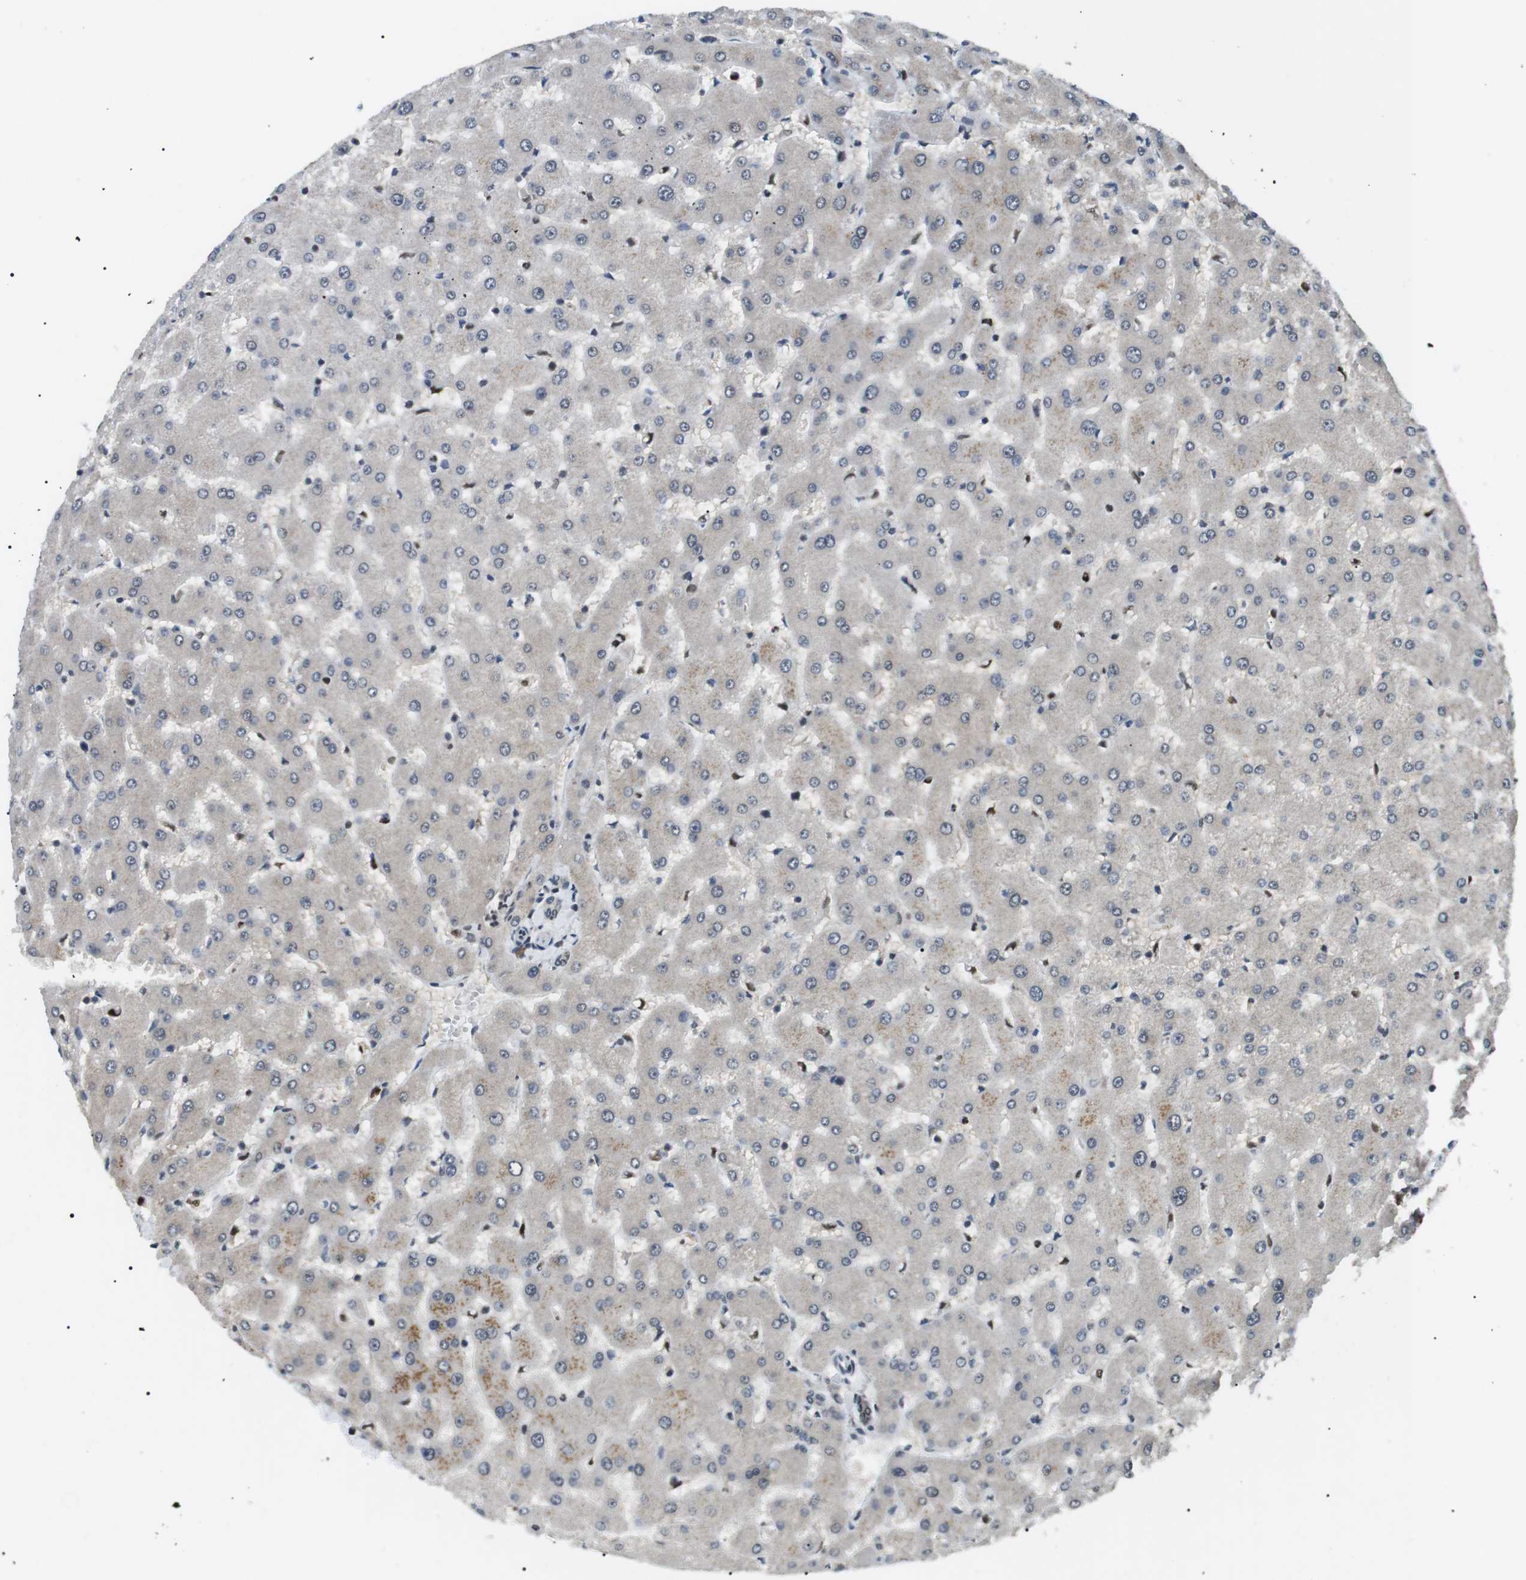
{"staining": {"intensity": "weak", "quantity": "25%-75%", "location": "nuclear"}, "tissue": "liver", "cell_type": "Cholangiocytes", "image_type": "normal", "snomed": [{"axis": "morphology", "description": "Normal tissue, NOS"}, {"axis": "topography", "description": "Liver"}], "caption": "Protein positivity by immunohistochemistry displays weak nuclear expression in about 25%-75% of cholangiocytes in normal liver. Using DAB (3,3'-diaminobenzidine) (brown) and hematoxylin (blue) stains, captured at high magnification using brightfield microscopy.", "gene": "ORAI3", "patient": {"sex": "female", "age": 63}}